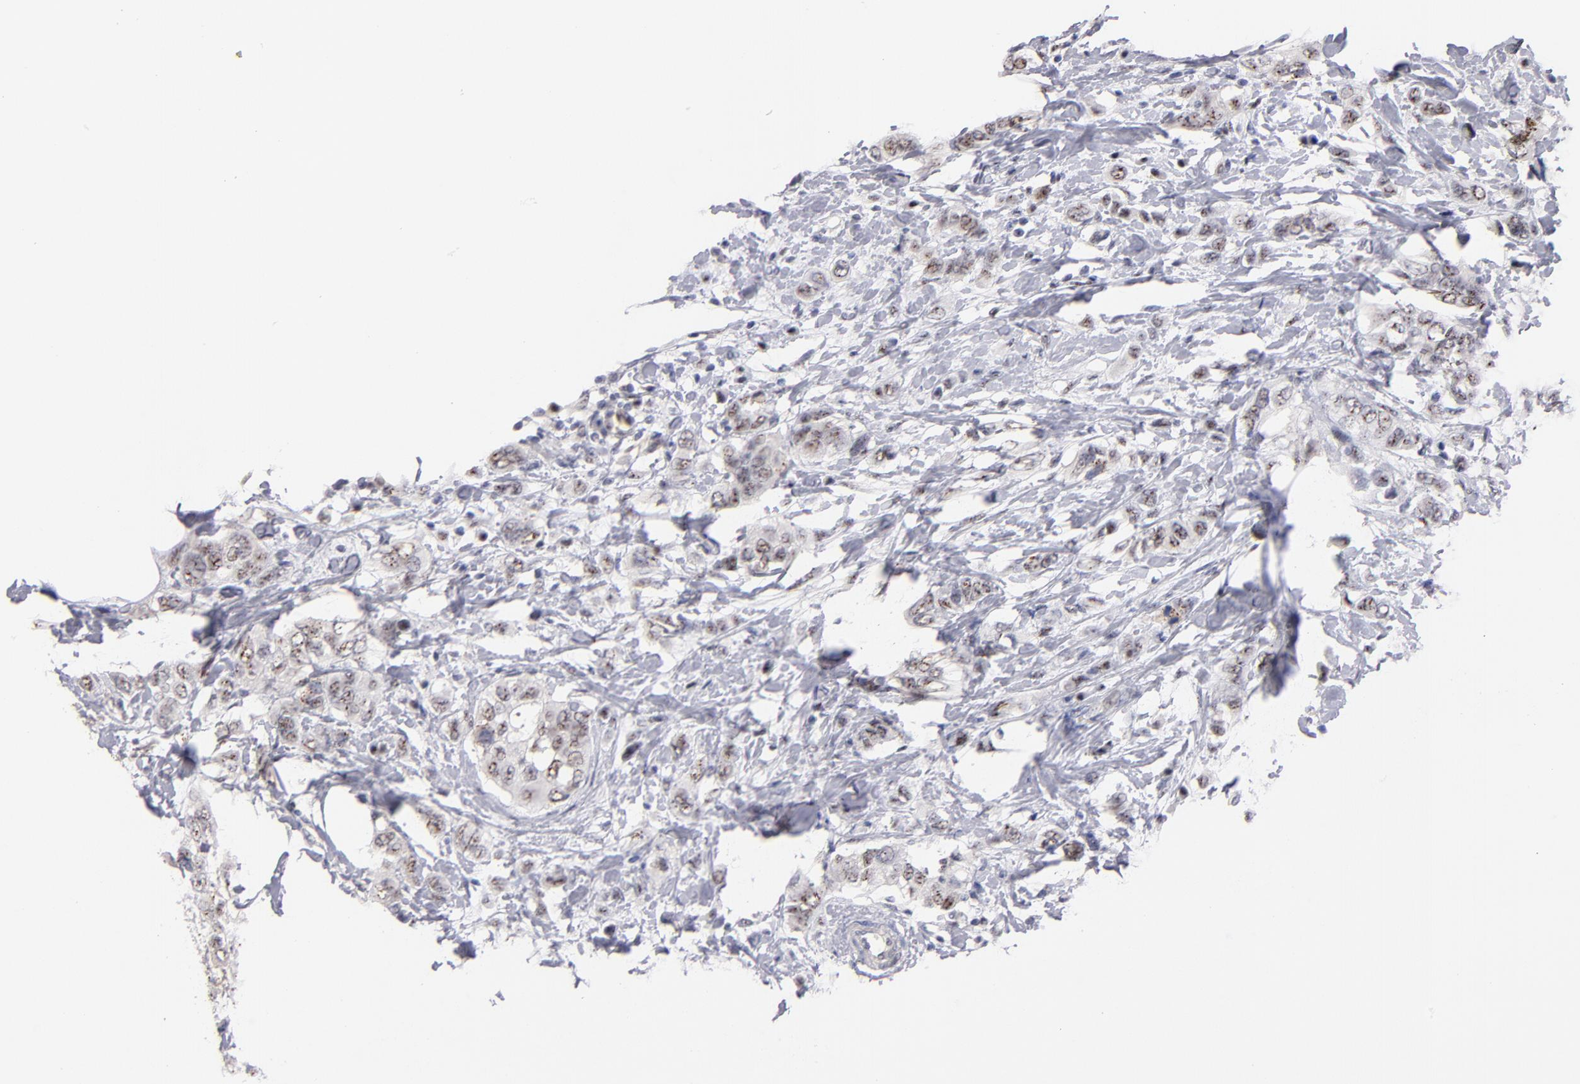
{"staining": {"intensity": "moderate", "quantity": ">75%", "location": "nuclear"}, "tissue": "breast cancer", "cell_type": "Tumor cells", "image_type": "cancer", "snomed": [{"axis": "morphology", "description": "Normal tissue, NOS"}, {"axis": "morphology", "description": "Duct carcinoma"}, {"axis": "topography", "description": "Breast"}], "caption": "Immunohistochemistry image of breast cancer (intraductal carcinoma) stained for a protein (brown), which exhibits medium levels of moderate nuclear staining in approximately >75% of tumor cells.", "gene": "RAF1", "patient": {"sex": "female", "age": 50}}